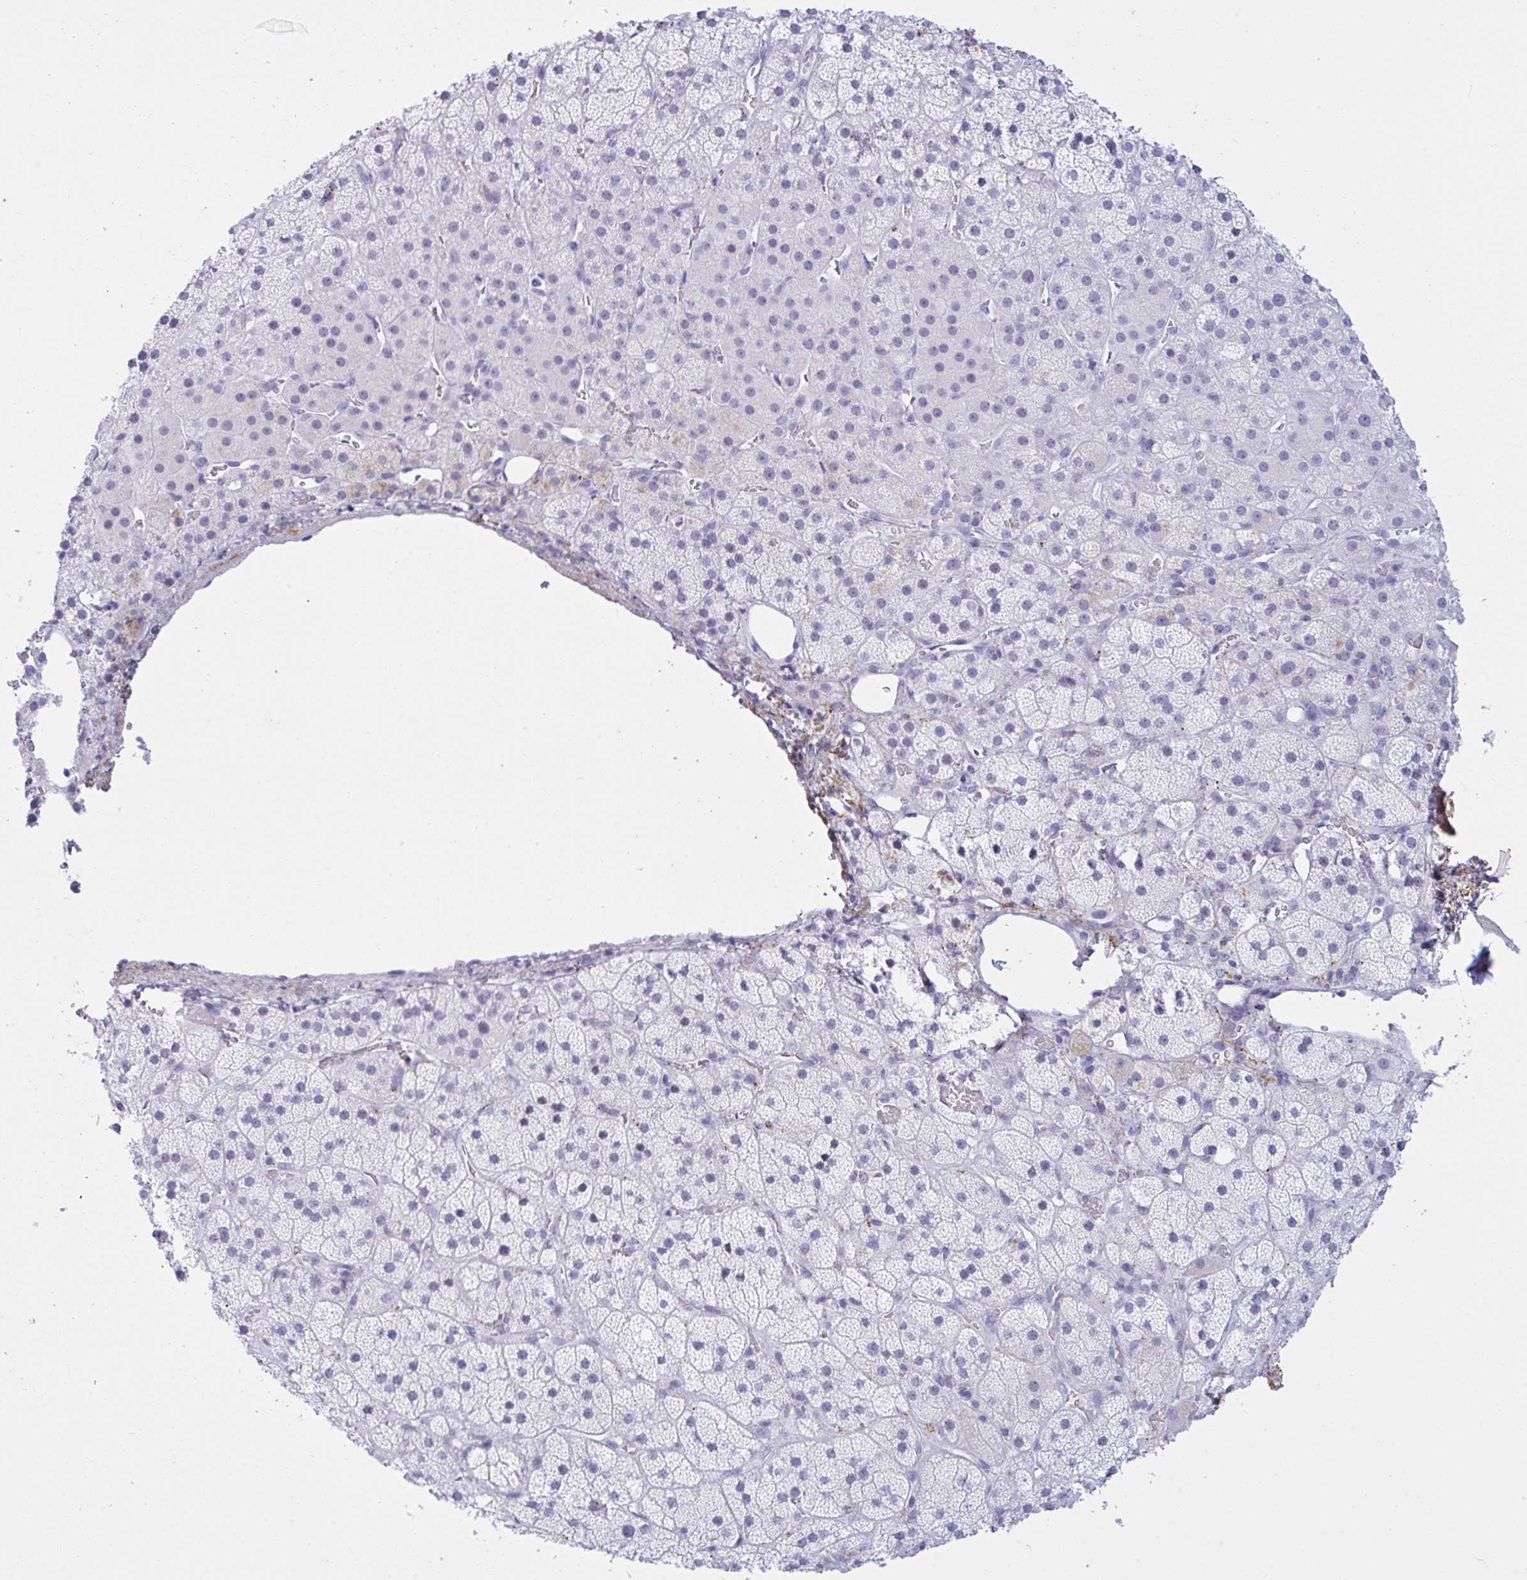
{"staining": {"intensity": "negative", "quantity": "none", "location": "none"}, "tissue": "adrenal gland", "cell_type": "Glandular cells", "image_type": "normal", "snomed": [{"axis": "morphology", "description": "Normal tissue, NOS"}, {"axis": "topography", "description": "Adrenal gland"}], "caption": "This is an immunohistochemistry photomicrograph of unremarkable adrenal gland. There is no staining in glandular cells.", "gene": "ELN", "patient": {"sex": "male", "age": 57}}